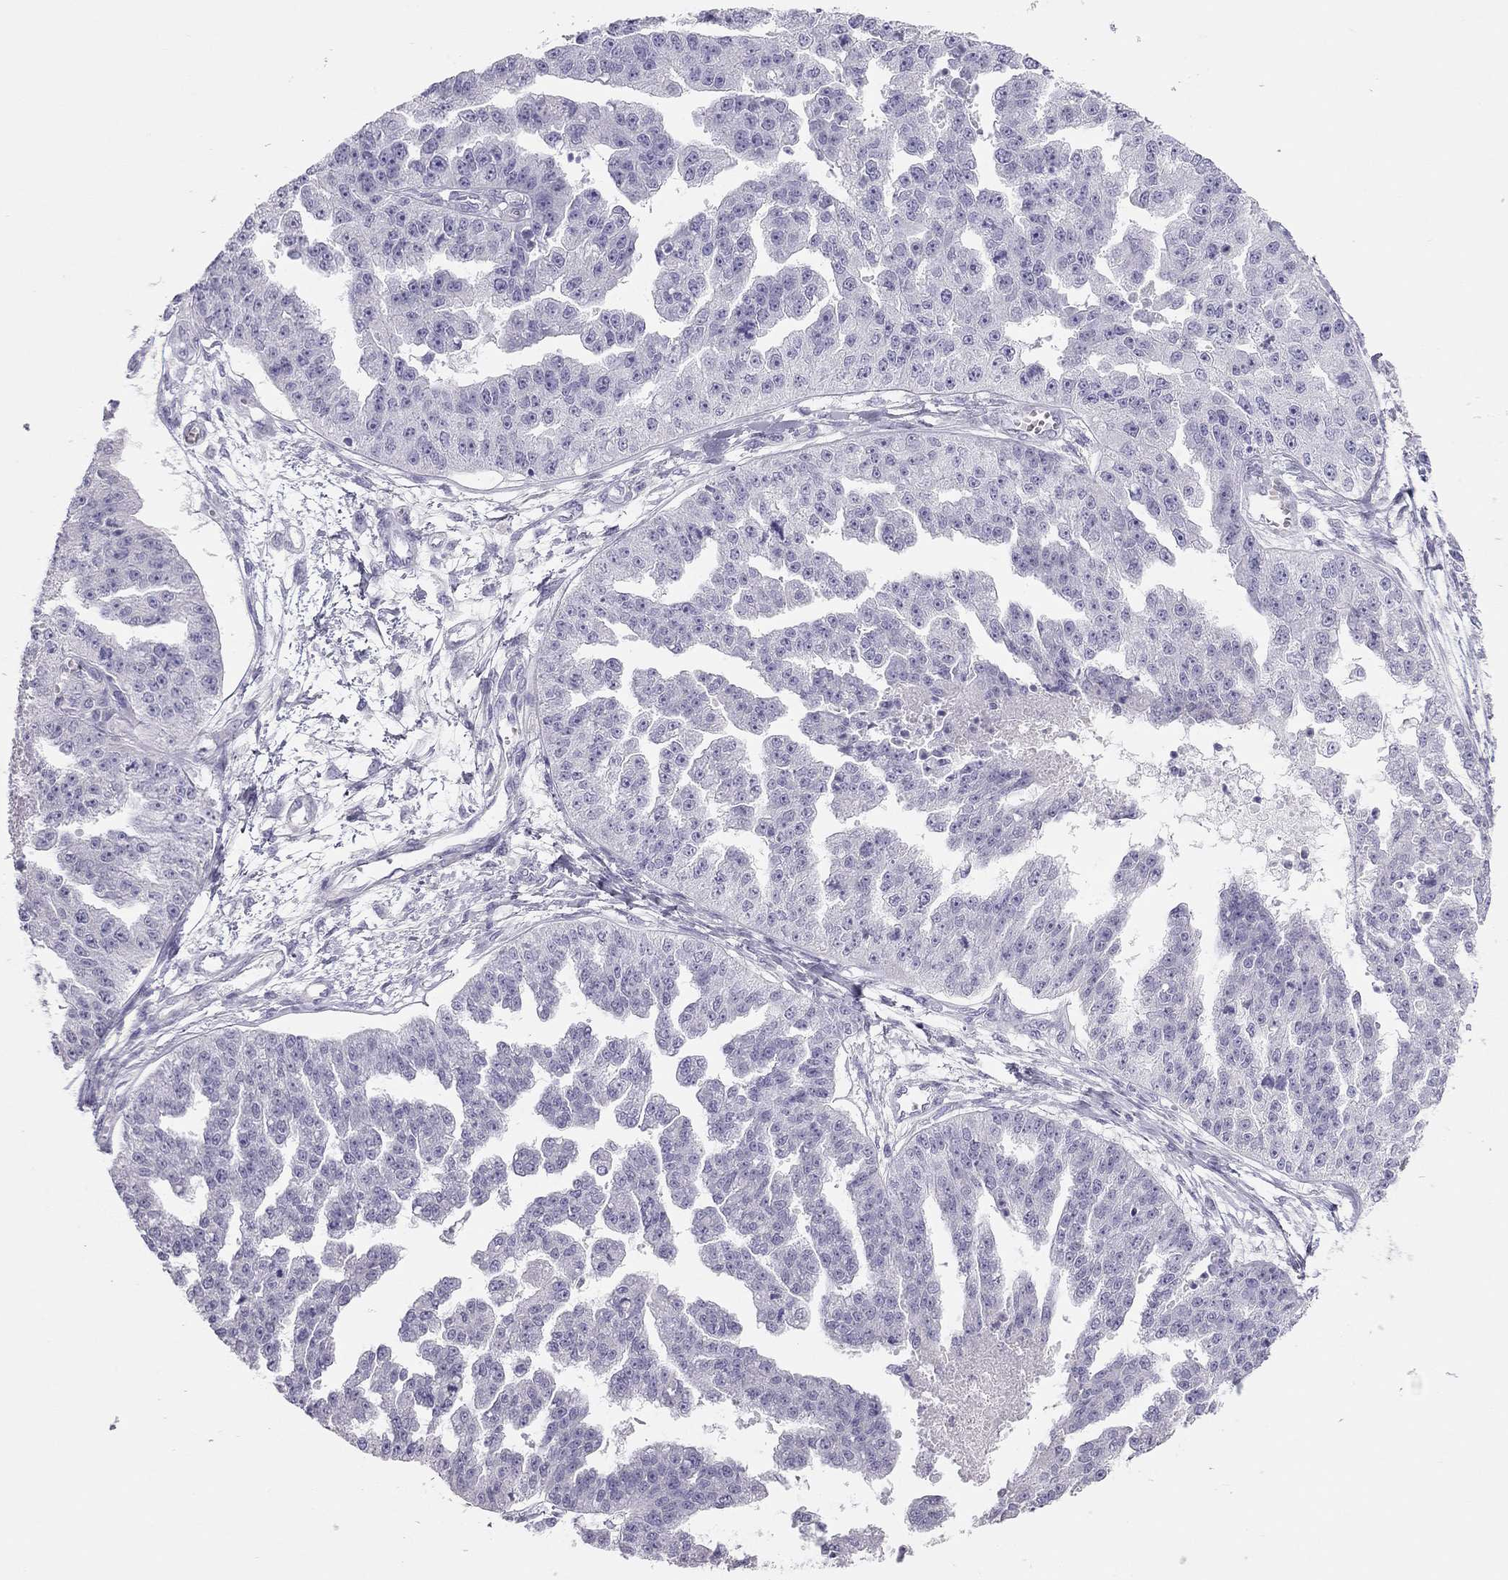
{"staining": {"intensity": "negative", "quantity": "none", "location": "none"}, "tissue": "ovarian cancer", "cell_type": "Tumor cells", "image_type": "cancer", "snomed": [{"axis": "morphology", "description": "Cystadenocarcinoma, serous, NOS"}, {"axis": "topography", "description": "Ovary"}], "caption": "Ovarian serous cystadenocarcinoma was stained to show a protein in brown. There is no significant staining in tumor cells.", "gene": "SPATA12", "patient": {"sex": "female", "age": 58}}